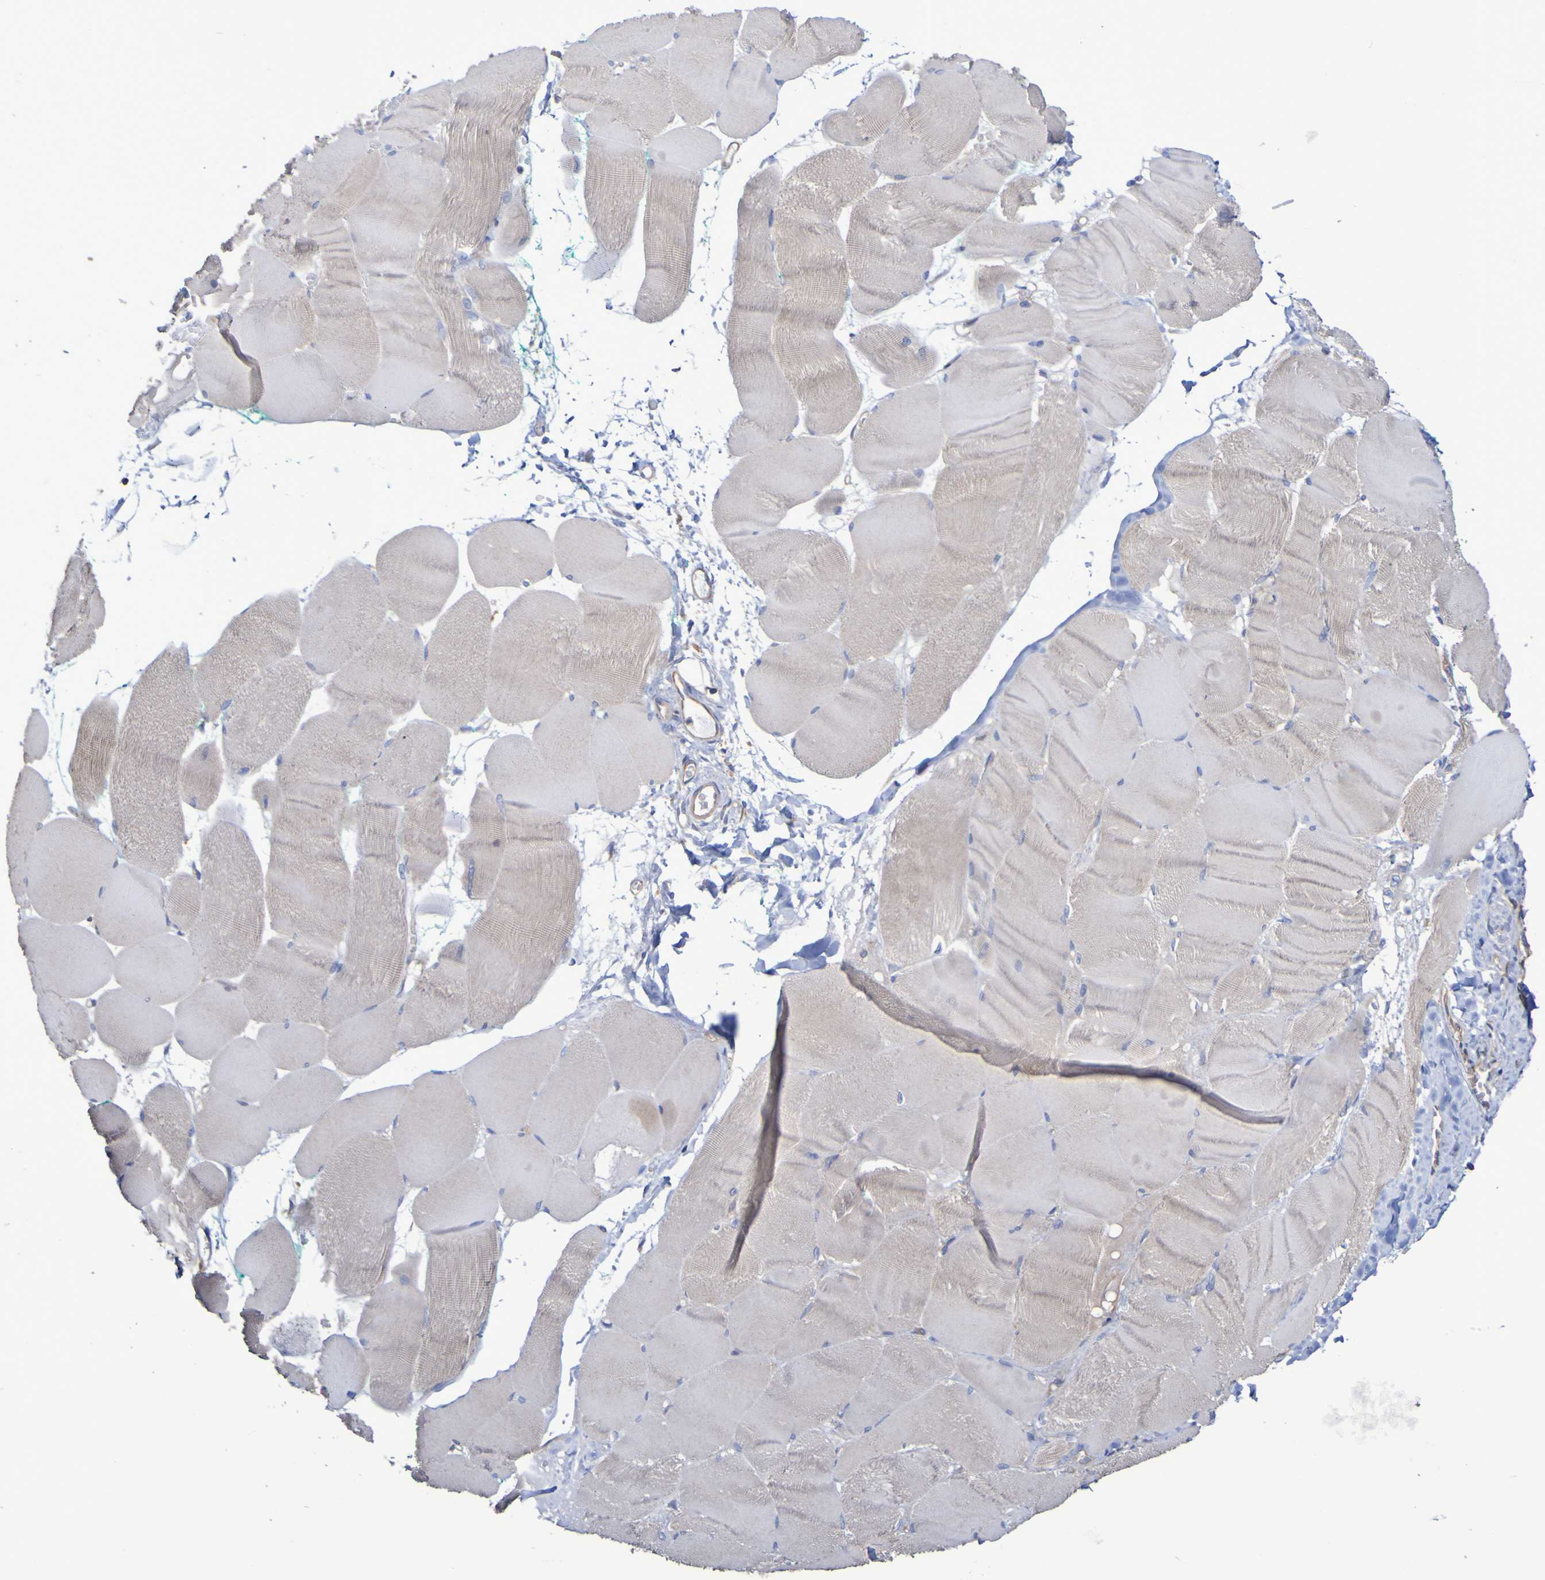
{"staining": {"intensity": "weak", "quantity": "25%-75%", "location": "cytoplasmic/membranous"}, "tissue": "skeletal muscle", "cell_type": "Myocytes", "image_type": "normal", "snomed": [{"axis": "morphology", "description": "Normal tissue, NOS"}, {"axis": "morphology", "description": "Squamous cell carcinoma, NOS"}, {"axis": "topography", "description": "Skeletal muscle"}], "caption": "Immunohistochemical staining of benign human skeletal muscle shows weak cytoplasmic/membranous protein expression in approximately 25%-75% of myocytes. (IHC, brightfield microscopy, high magnification).", "gene": "SYNJ1", "patient": {"sex": "male", "age": 51}}